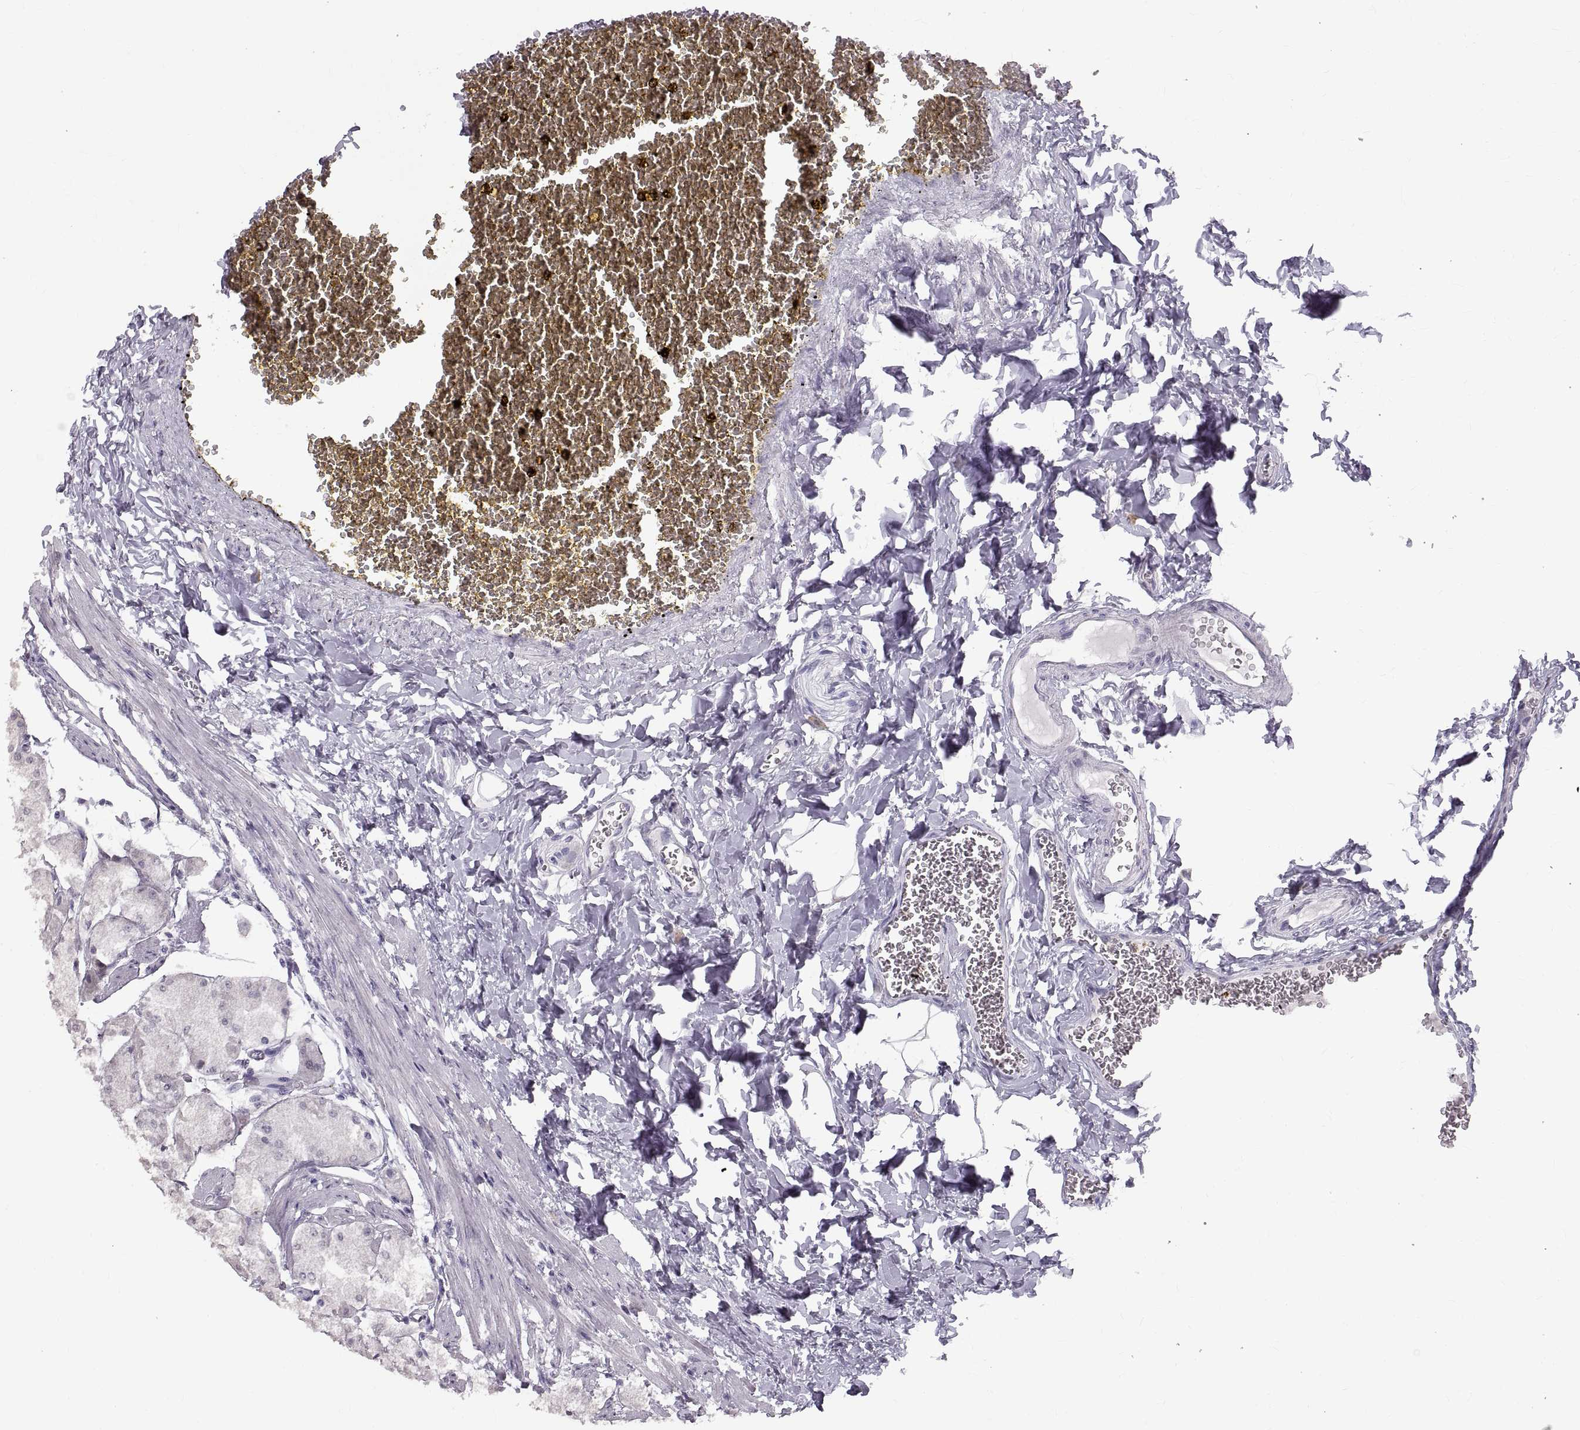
{"staining": {"intensity": "negative", "quantity": "none", "location": "none"}, "tissue": "stomach", "cell_type": "Glandular cells", "image_type": "normal", "snomed": [{"axis": "morphology", "description": "Normal tissue, NOS"}, {"axis": "topography", "description": "Stomach, upper"}], "caption": "A high-resolution histopathology image shows immunohistochemistry staining of normal stomach, which displays no significant positivity in glandular cells.", "gene": "SPACDR", "patient": {"sex": "male", "age": 60}}